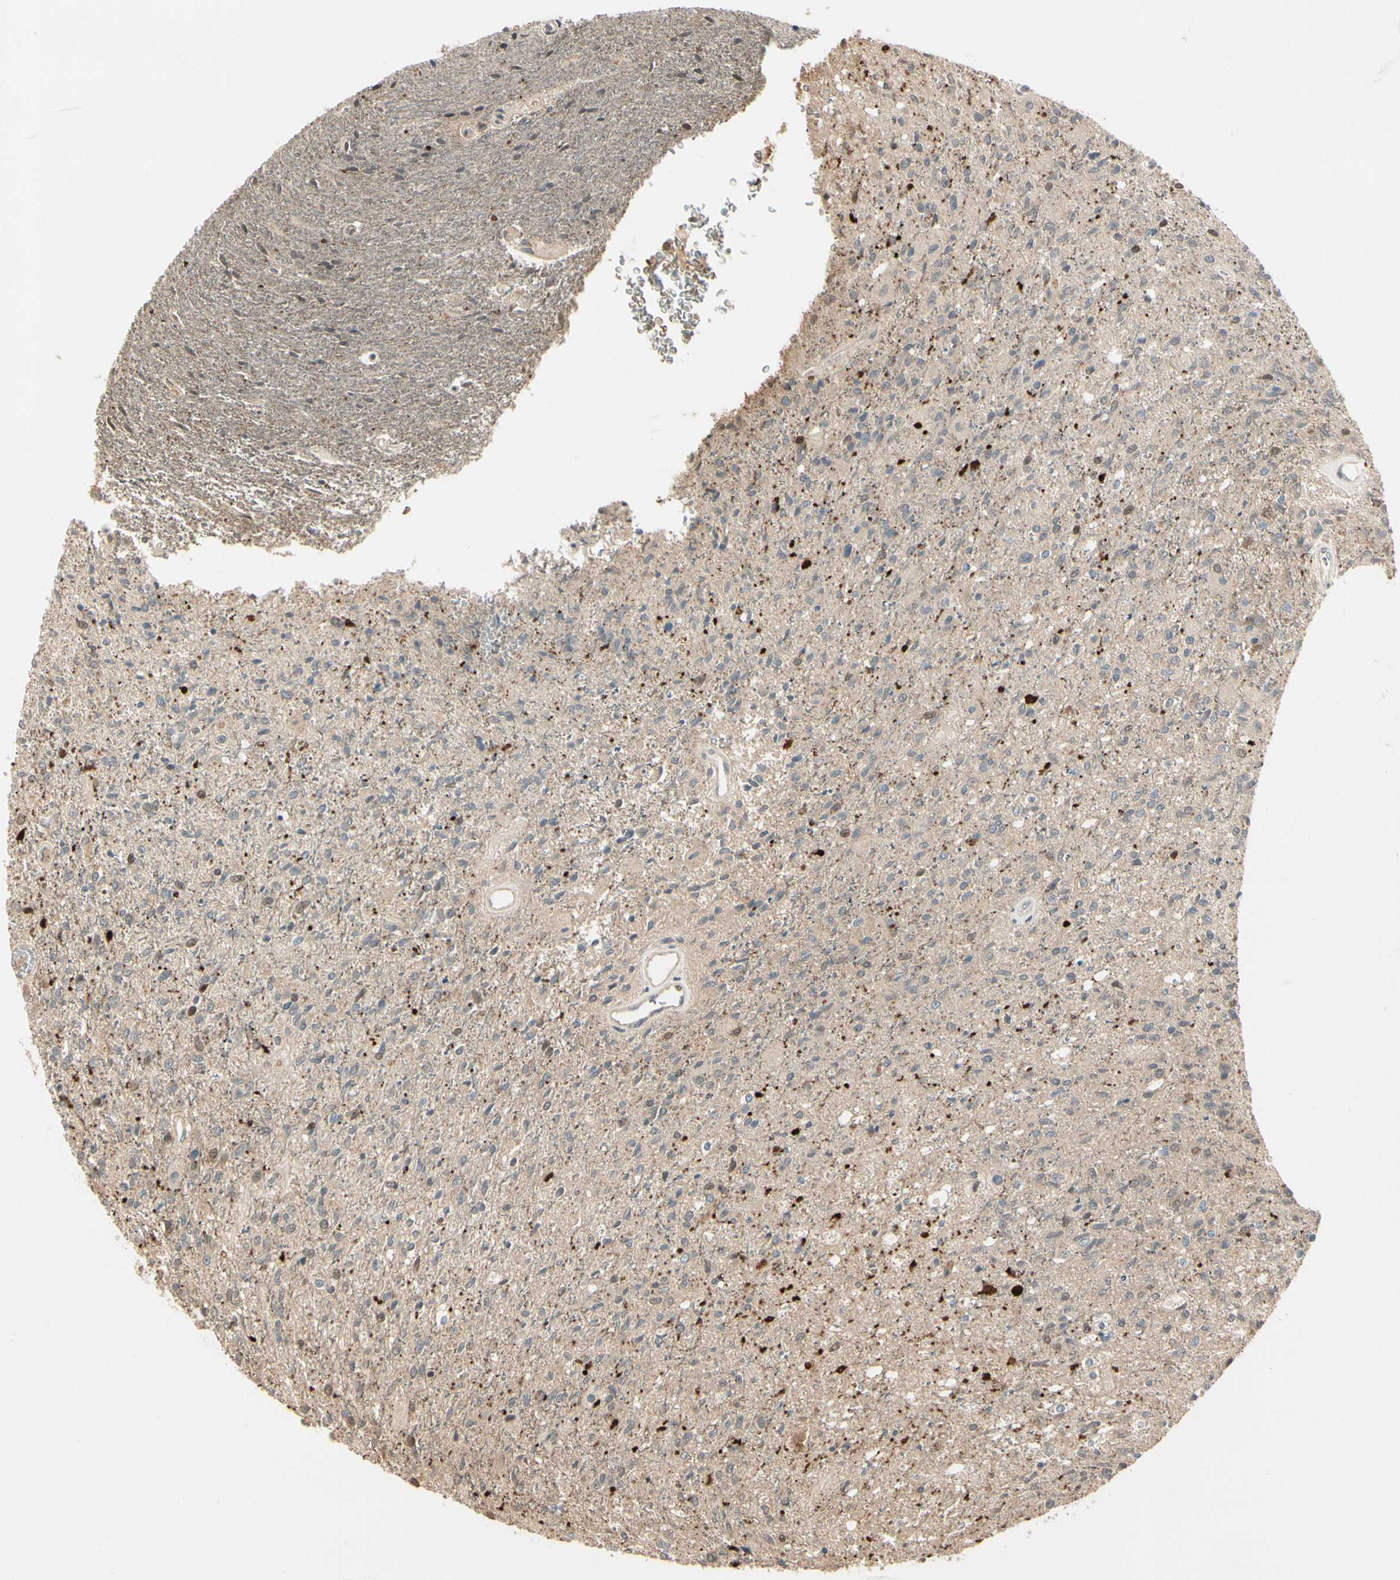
{"staining": {"intensity": "weak", "quantity": ">75%", "location": "cytoplasmic/membranous"}, "tissue": "glioma", "cell_type": "Tumor cells", "image_type": "cancer", "snomed": [{"axis": "morphology", "description": "Normal tissue, NOS"}, {"axis": "morphology", "description": "Glioma, malignant, High grade"}, {"axis": "topography", "description": "Cerebral cortex"}], "caption": "Weak cytoplasmic/membranous protein expression is identified in approximately >75% of tumor cells in glioma.", "gene": "EVC", "patient": {"sex": "male", "age": 77}}